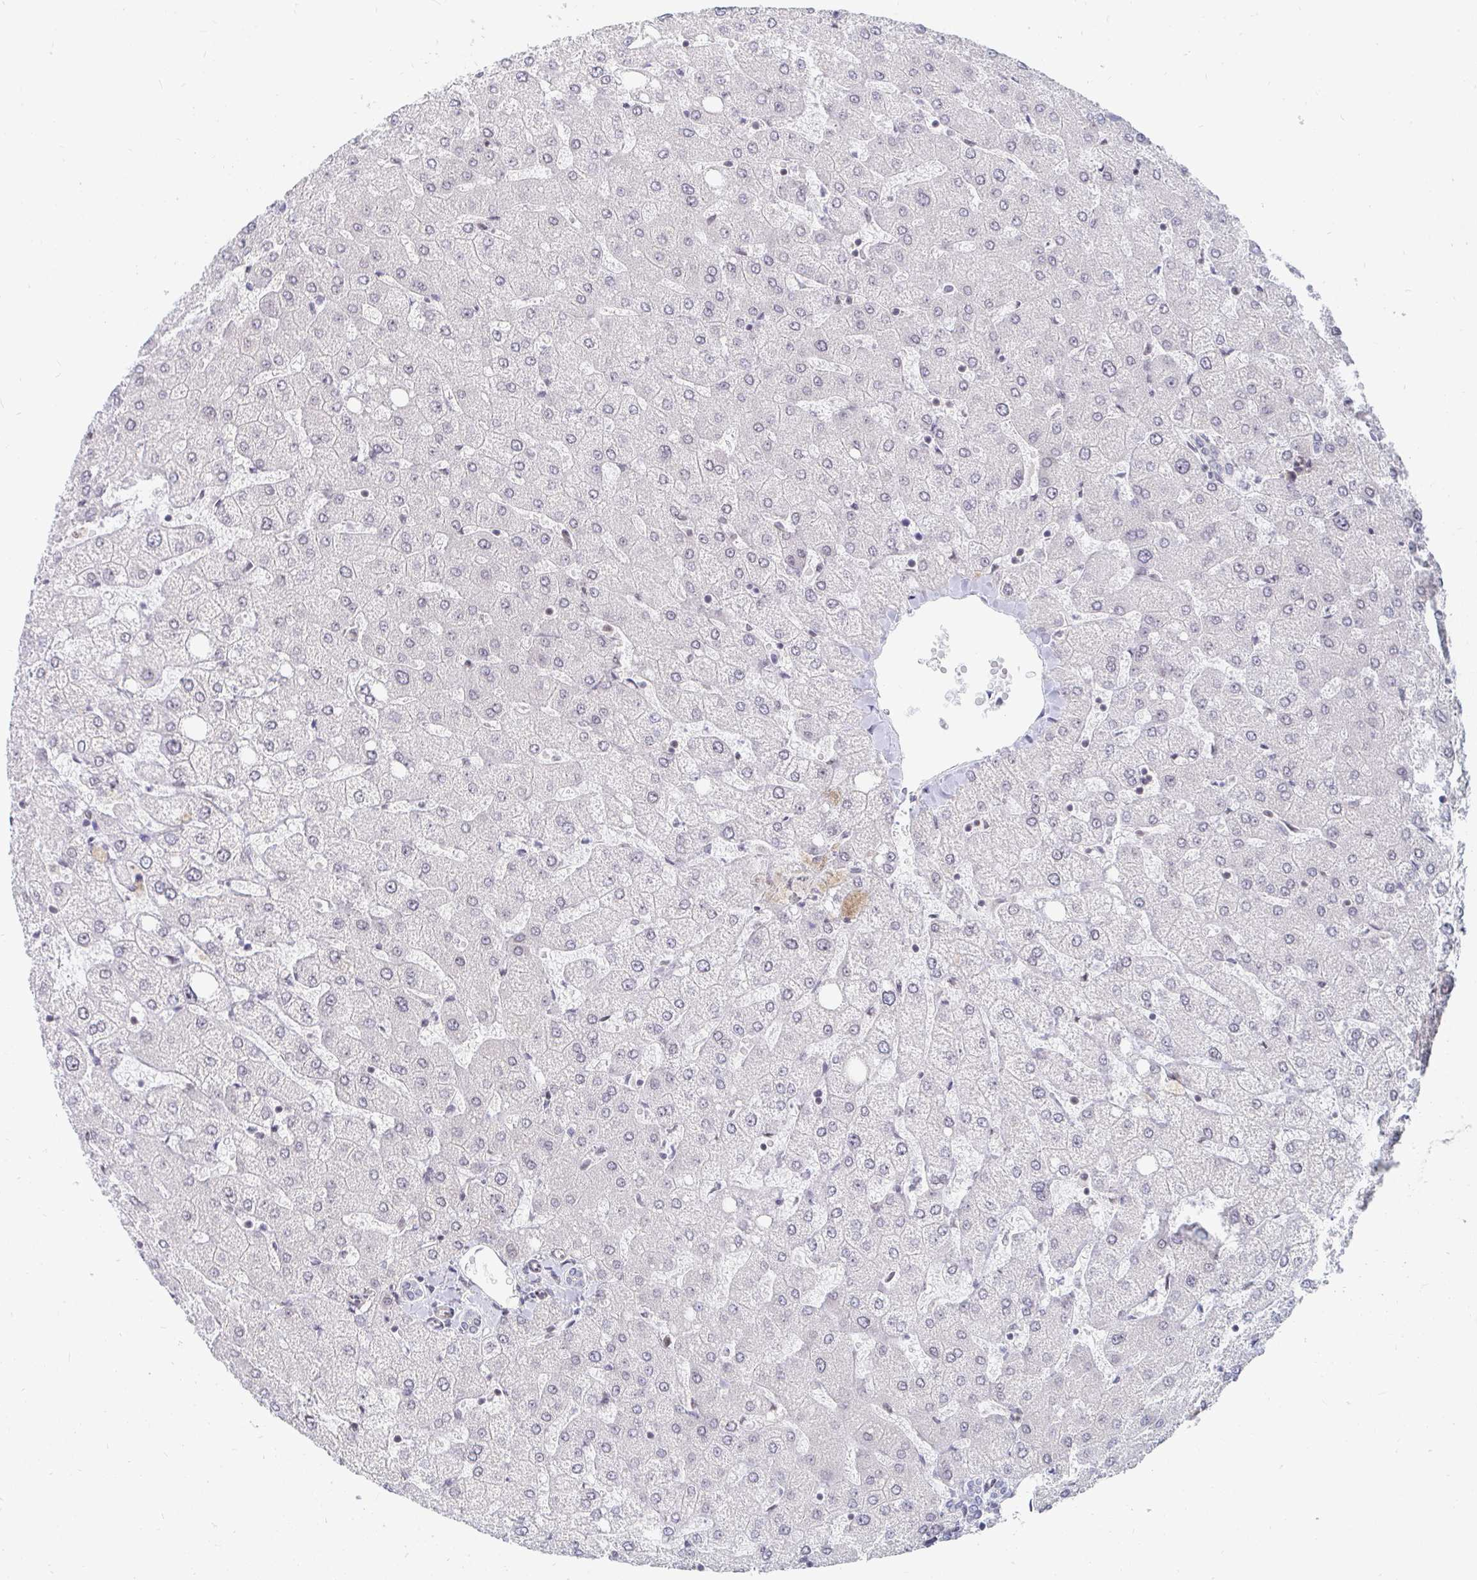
{"staining": {"intensity": "negative", "quantity": "none", "location": "none"}, "tissue": "liver", "cell_type": "Cholangiocytes", "image_type": "normal", "snomed": [{"axis": "morphology", "description": "Normal tissue, NOS"}, {"axis": "topography", "description": "Liver"}], "caption": "Immunohistochemical staining of benign human liver displays no significant expression in cholangiocytes. (DAB (3,3'-diaminobenzidine) immunohistochemistry (IHC) visualized using brightfield microscopy, high magnification).", "gene": "TRIP12", "patient": {"sex": "female", "age": 54}}